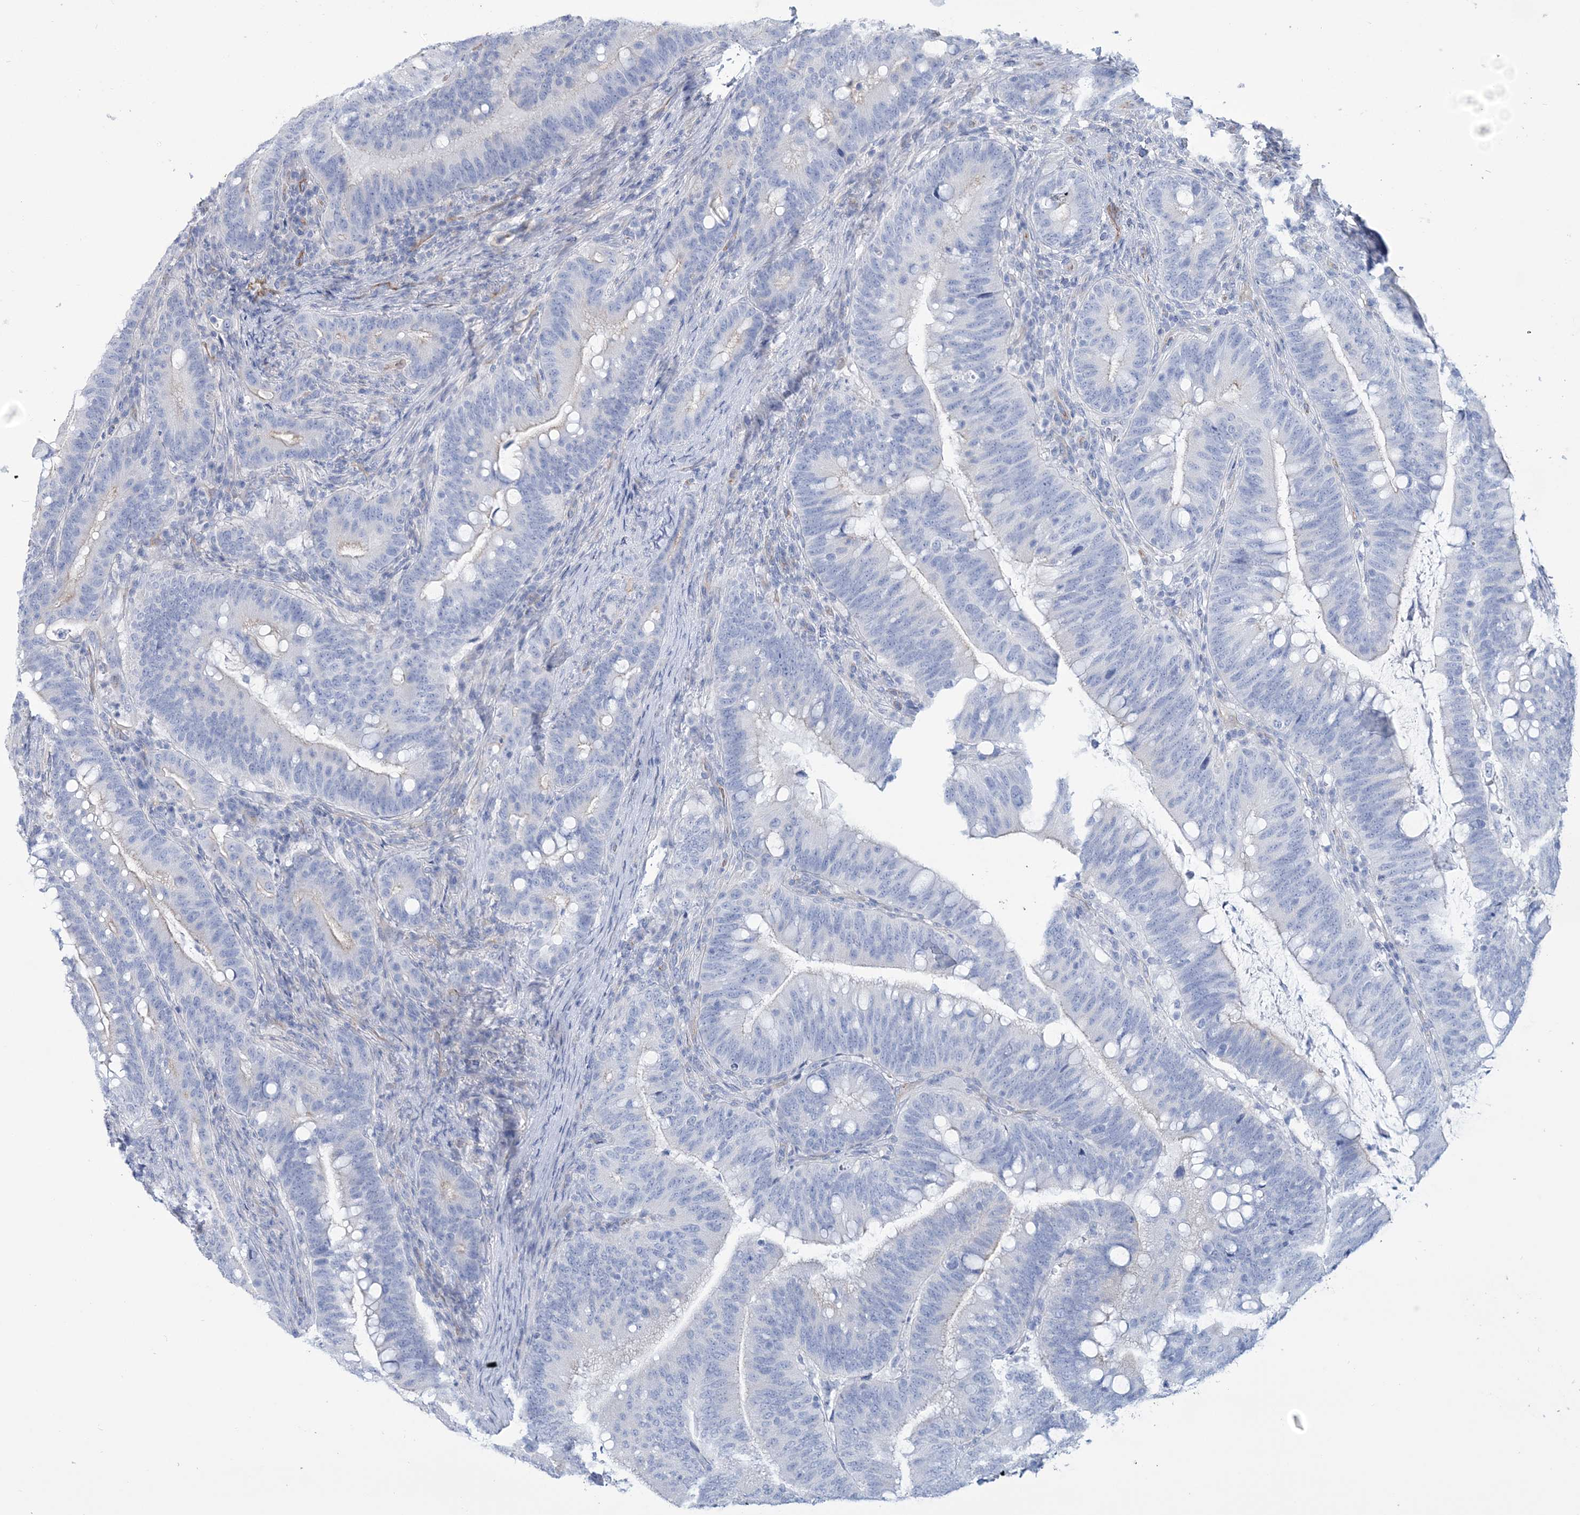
{"staining": {"intensity": "negative", "quantity": "none", "location": "none"}, "tissue": "colorectal cancer", "cell_type": "Tumor cells", "image_type": "cancer", "snomed": [{"axis": "morphology", "description": "Adenocarcinoma, NOS"}, {"axis": "topography", "description": "Colon"}], "caption": "Photomicrograph shows no protein expression in tumor cells of colorectal adenocarcinoma tissue.", "gene": "RAB11FIP5", "patient": {"sex": "female", "age": 66}}